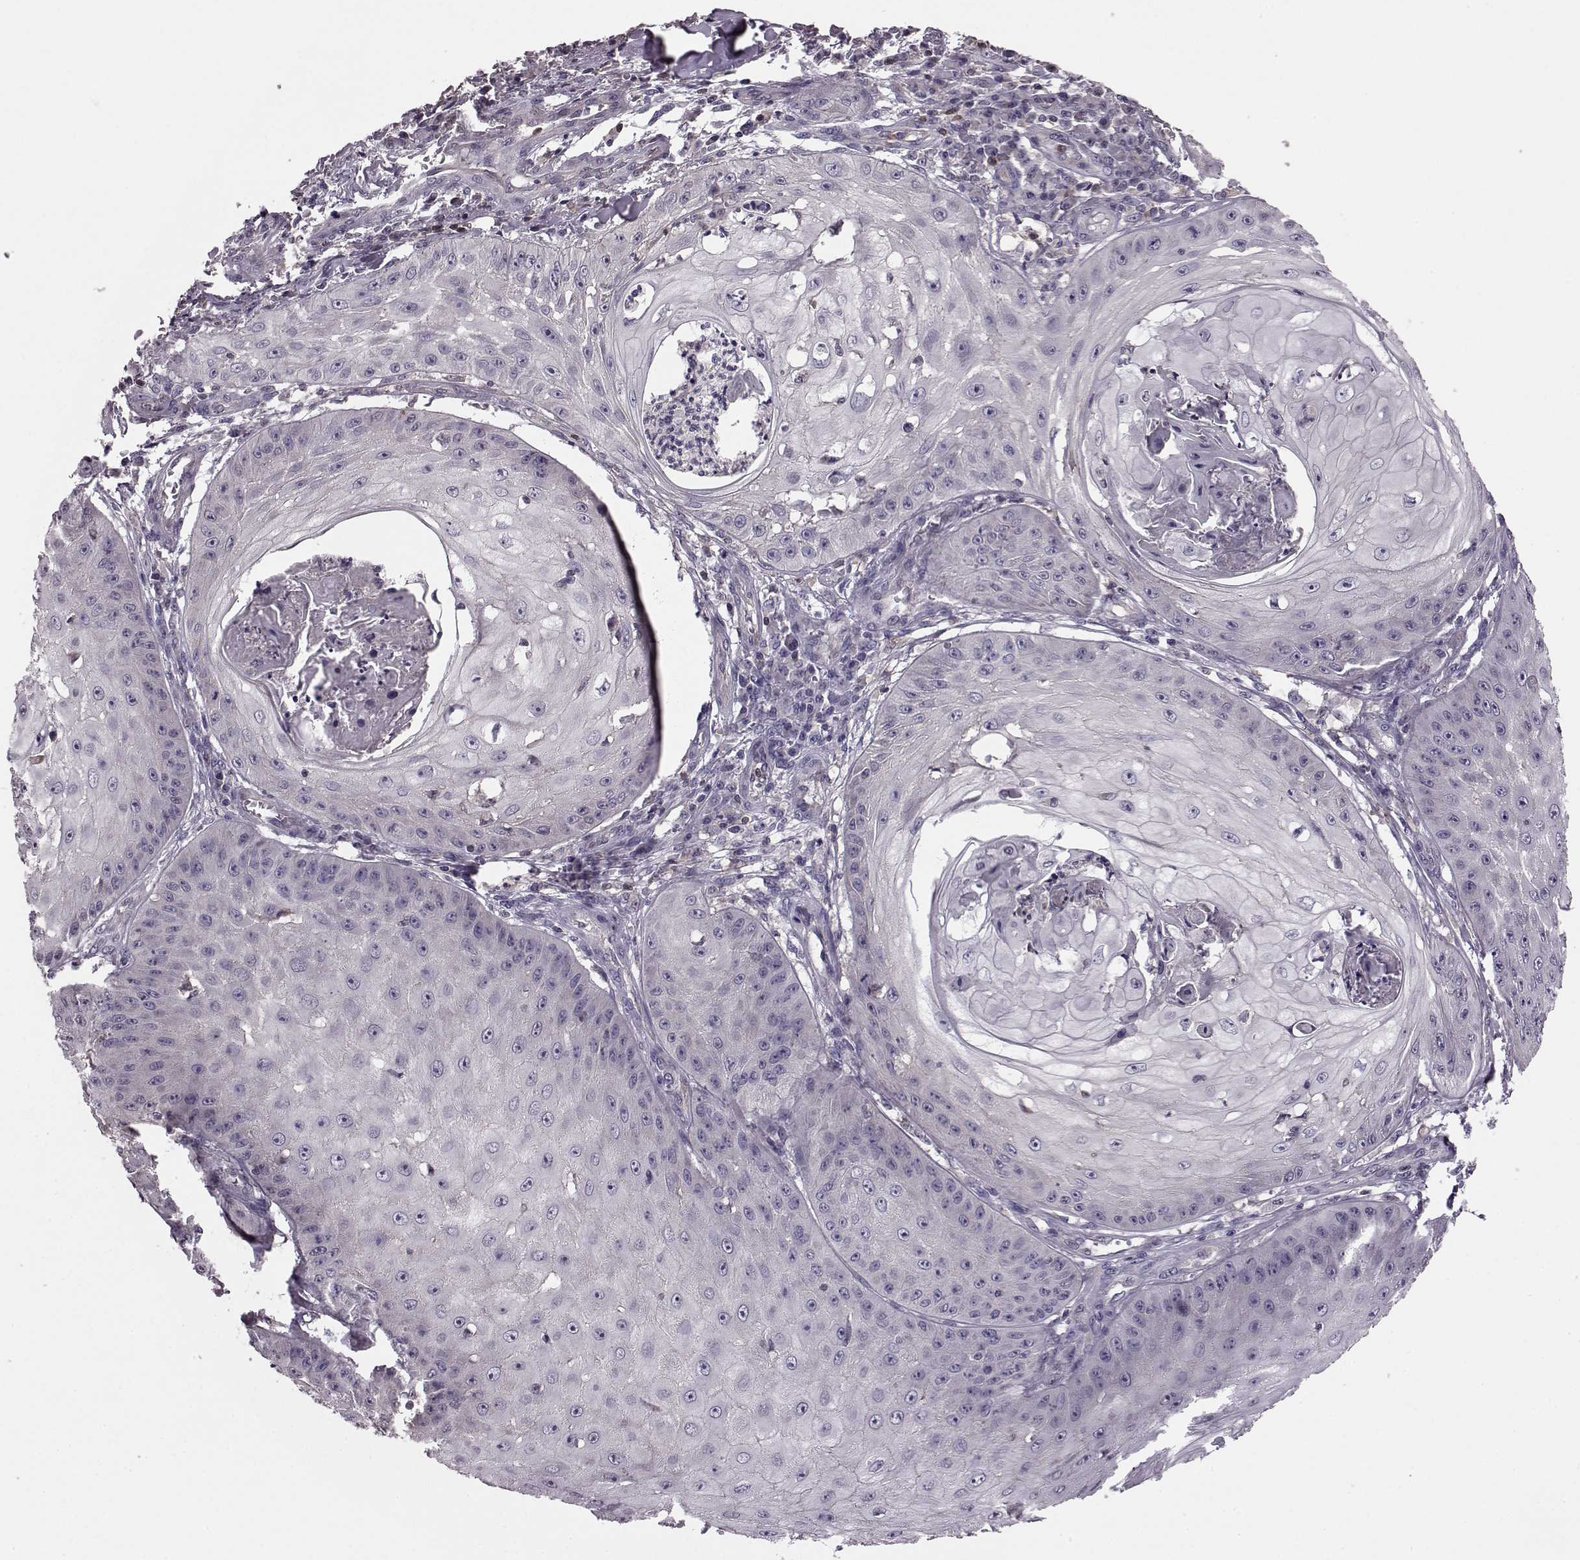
{"staining": {"intensity": "negative", "quantity": "none", "location": "none"}, "tissue": "skin cancer", "cell_type": "Tumor cells", "image_type": "cancer", "snomed": [{"axis": "morphology", "description": "Squamous cell carcinoma, NOS"}, {"axis": "topography", "description": "Skin"}], "caption": "Tumor cells show no significant staining in squamous cell carcinoma (skin).", "gene": "CDC42SE1", "patient": {"sex": "male", "age": 70}}